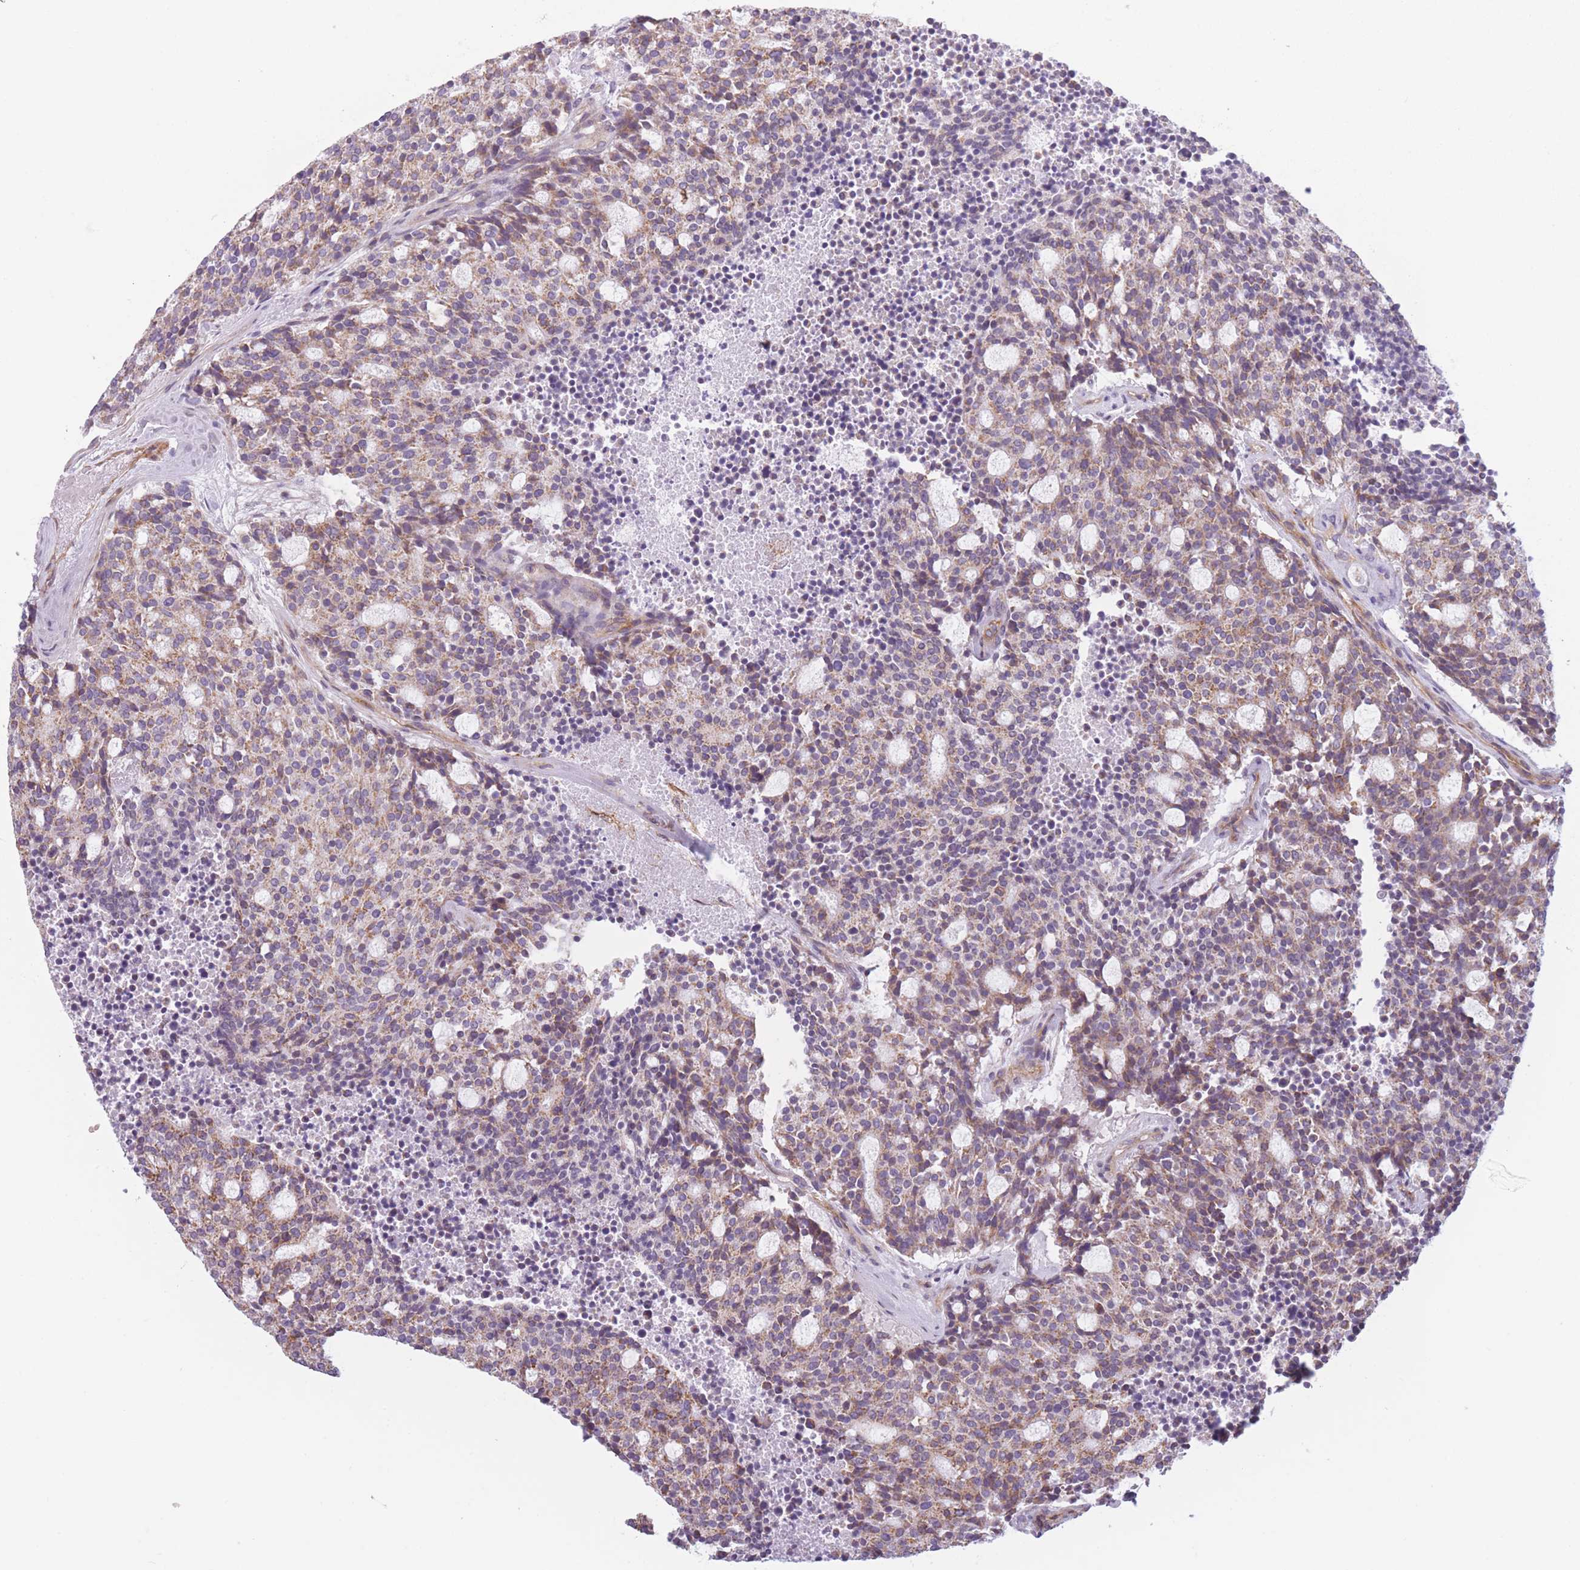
{"staining": {"intensity": "moderate", "quantity": ">75%", "location": "cytoplasmic/membranous"}, "tissue": "carcinoid", "cell_type": "Tumor cells", "image_type": "cancer", "snomed": [{"axis": "morphology", "description": "Carcinoid, malignant, NOS"}, {"axis": "topography", "description": "Pancreas"}], "caption": "Immunohistochemical staining of human carcinoid shows moderate cytoplasmic/membranous protein expression in about >75% of tumor cells. (IHC, brightfield microscopy, high magnification).", "gene": "OR6B3", "patient": {"sex": "female", "age": 54}}